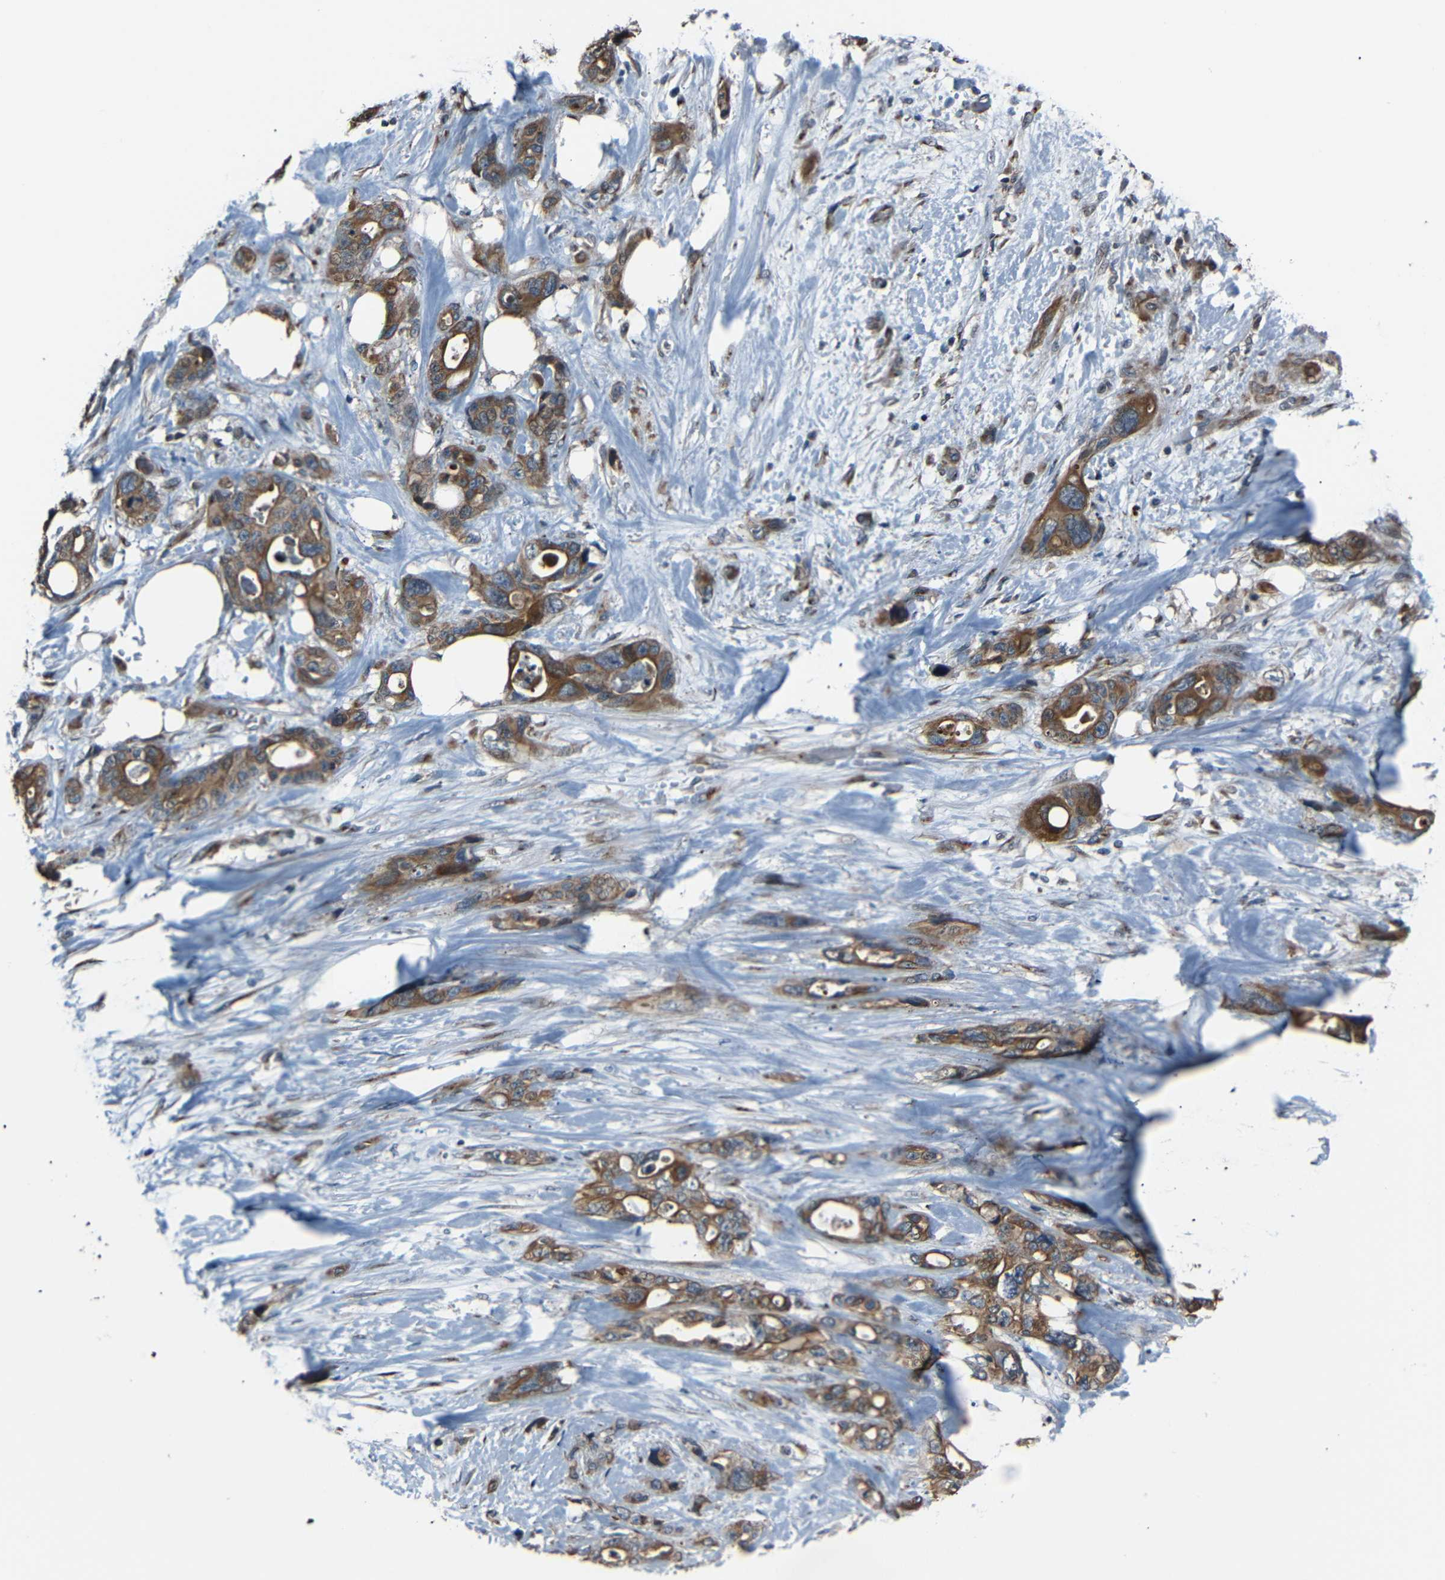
{"staining": {"intensity": "strong", "quantity": ">75%", "location": "cytoplasmic/membranous"}, "tissue": "pancreatic cancer", "cell_type": "Tumor cells", "image_type": "cancer", "snomed": [{"axis": "morphology", "description": "Adenocarcinoma, NOS"}, {"axis": "topography", "description": "Pancreas"}], "caption": "An immunohistochemistry micrograph of neoplastic tissue is shown. Protein staining in brown labels strong cytoplasmic/membranous positivity in pancreatic cancer (adenocarcinoma) within tumor cells.", "gene": "AKAP9", "patient": {"sex": "male", "age": 46}}